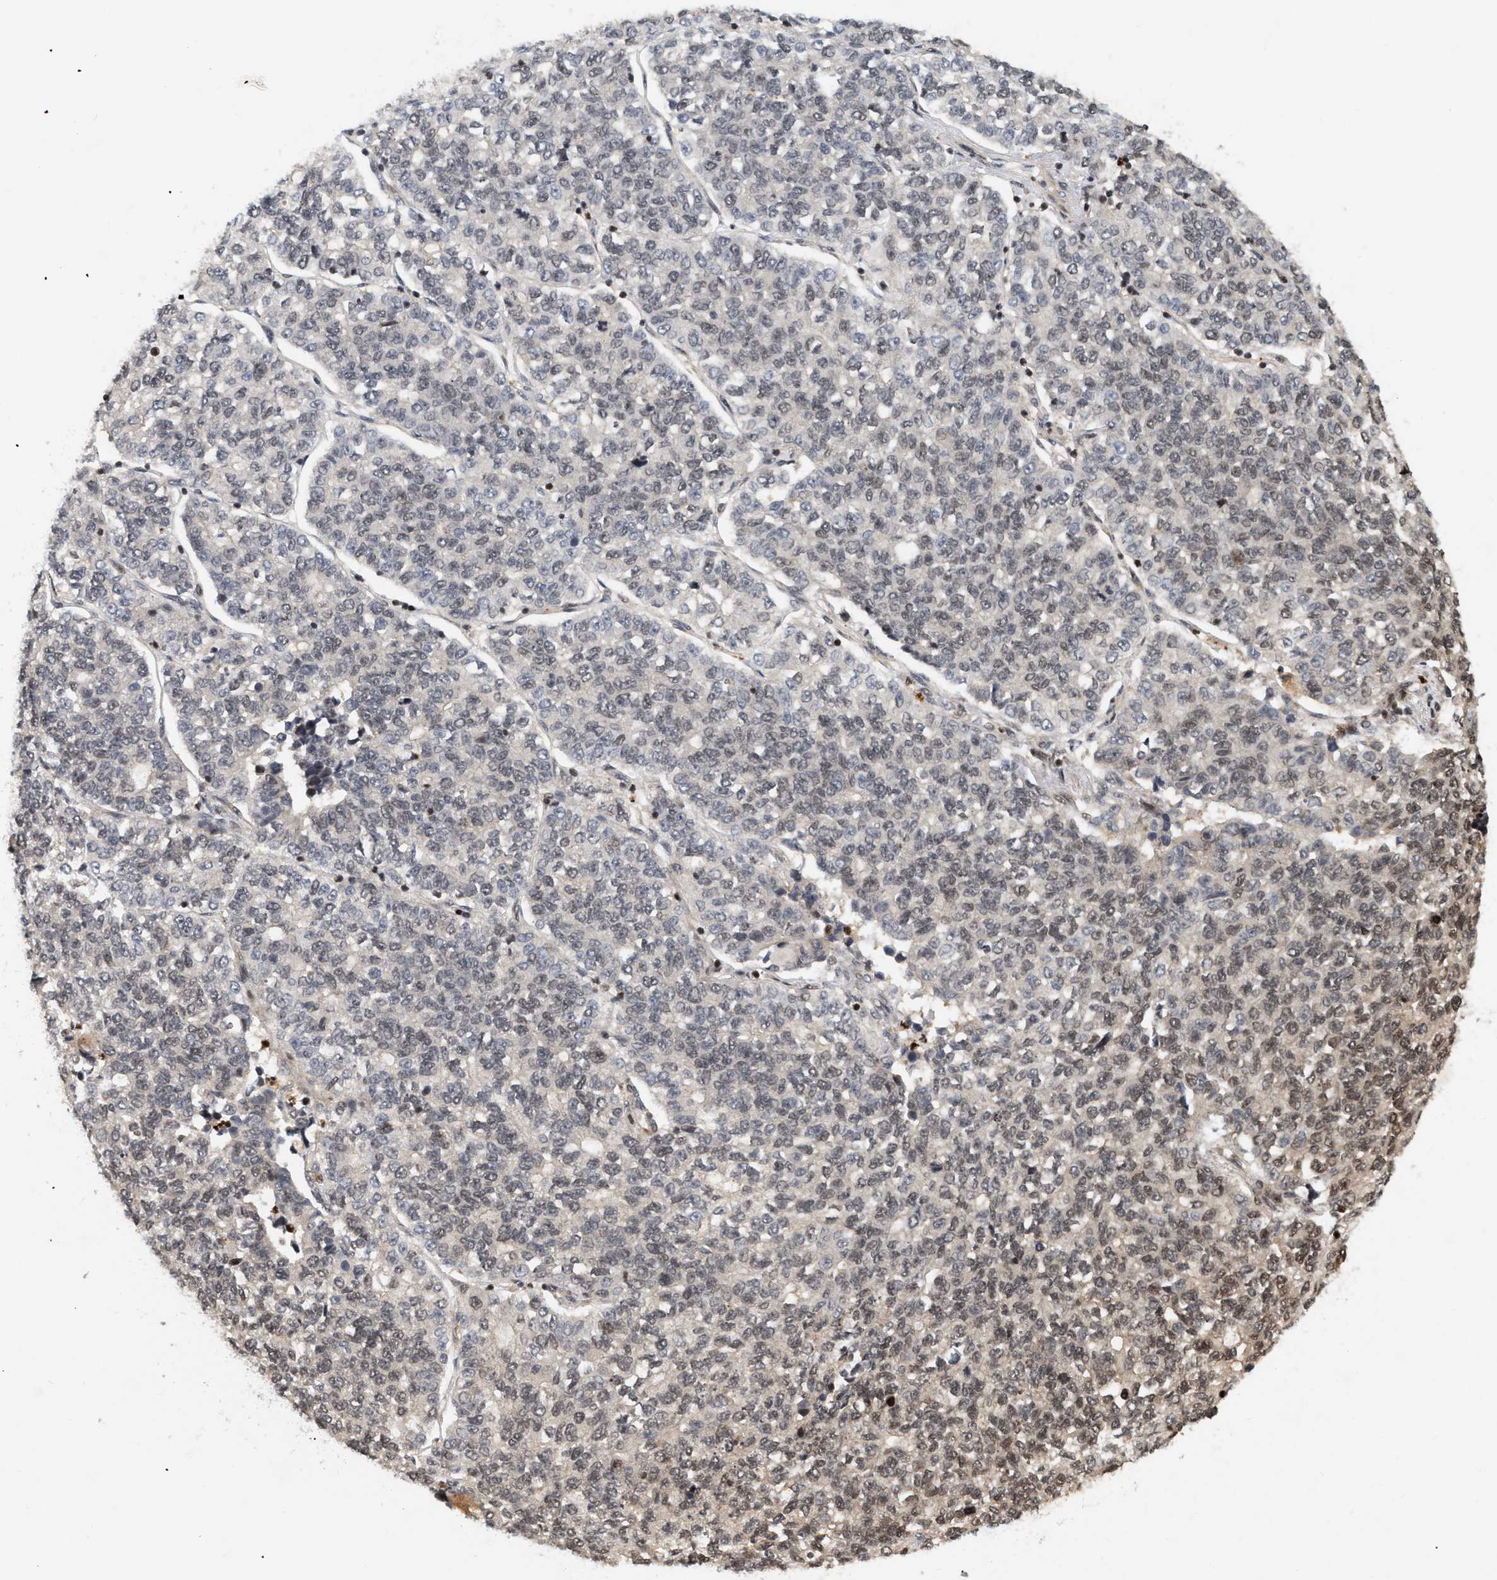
{"staining": {"intensity": "moderate", "quantity": "<25%", "location": "nuclear"}, "tissue": "lung cancer", "cell_type": "Tumor cells", "image_type": "cancer", "snomed": [{"axis": "morphology", "description": "Adenocarcinoma, NOS"}, {"axis": "topography", "description": "Lung"}], "caption": "Lung cancer (adenocarcinoma) stained for a protein (brown) demonstrates moderate nuclear positive positivity in about <25% of tumor cells.", "gene": "NFE2L2", "patient": {"sex": "male", "age": 49}}